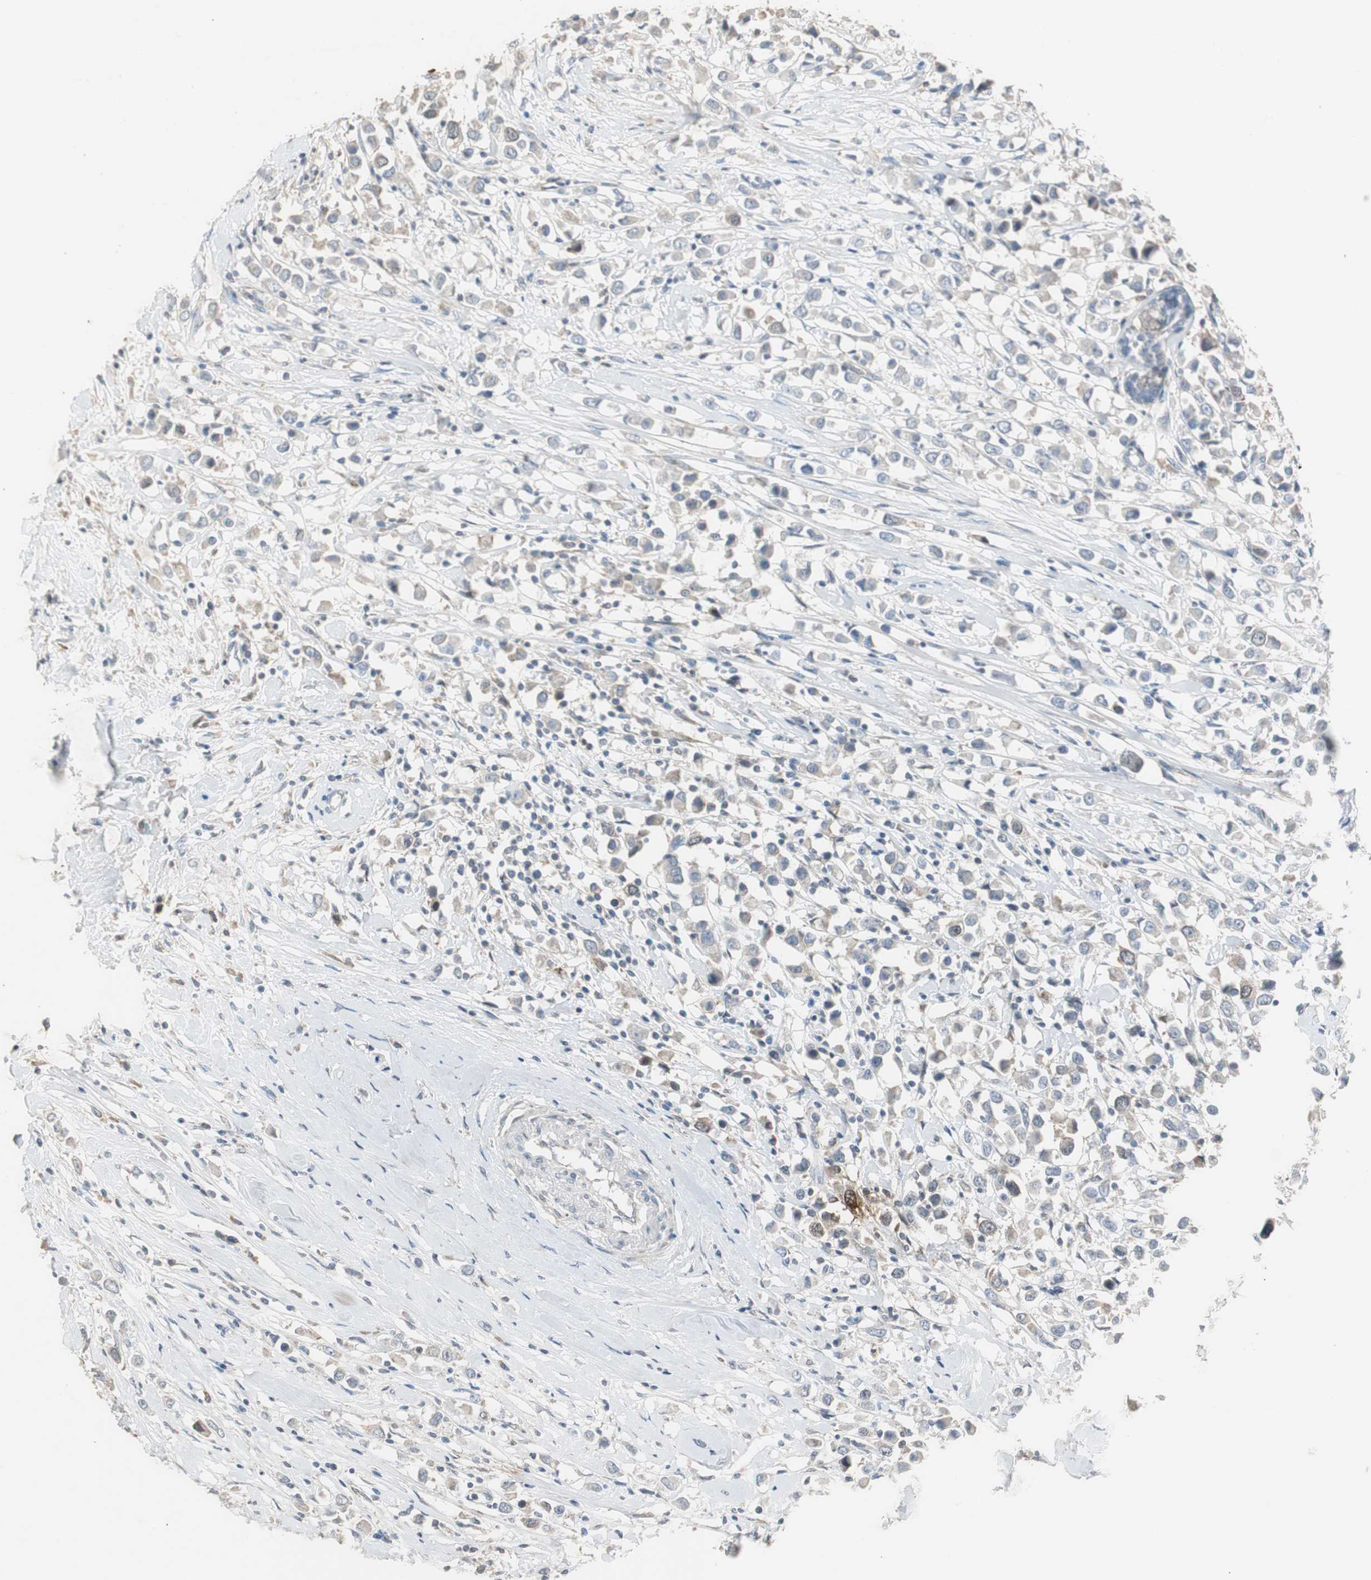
{"staining": {"intensity": "weak", "quantity": "<25%", "location": "cytoplasmic/membranous"}, "tissue": "breast cancer", "cell_type": "Tumor cells", "image_type": "cancer", "snomed": [{"axis": "morphology", "description": "Duct carcinoma"}, {"axis": "topography", "description": "Breast"}], "caption": "This histopathology image is of invasive ductal carcinoma (breast) stained with IHC to label a protein in brown with the nuclei are counter-stained blue. There is no staining in tumor cells.", "gene": "TK1", "patient": {"sex": "female", "age": 61}}